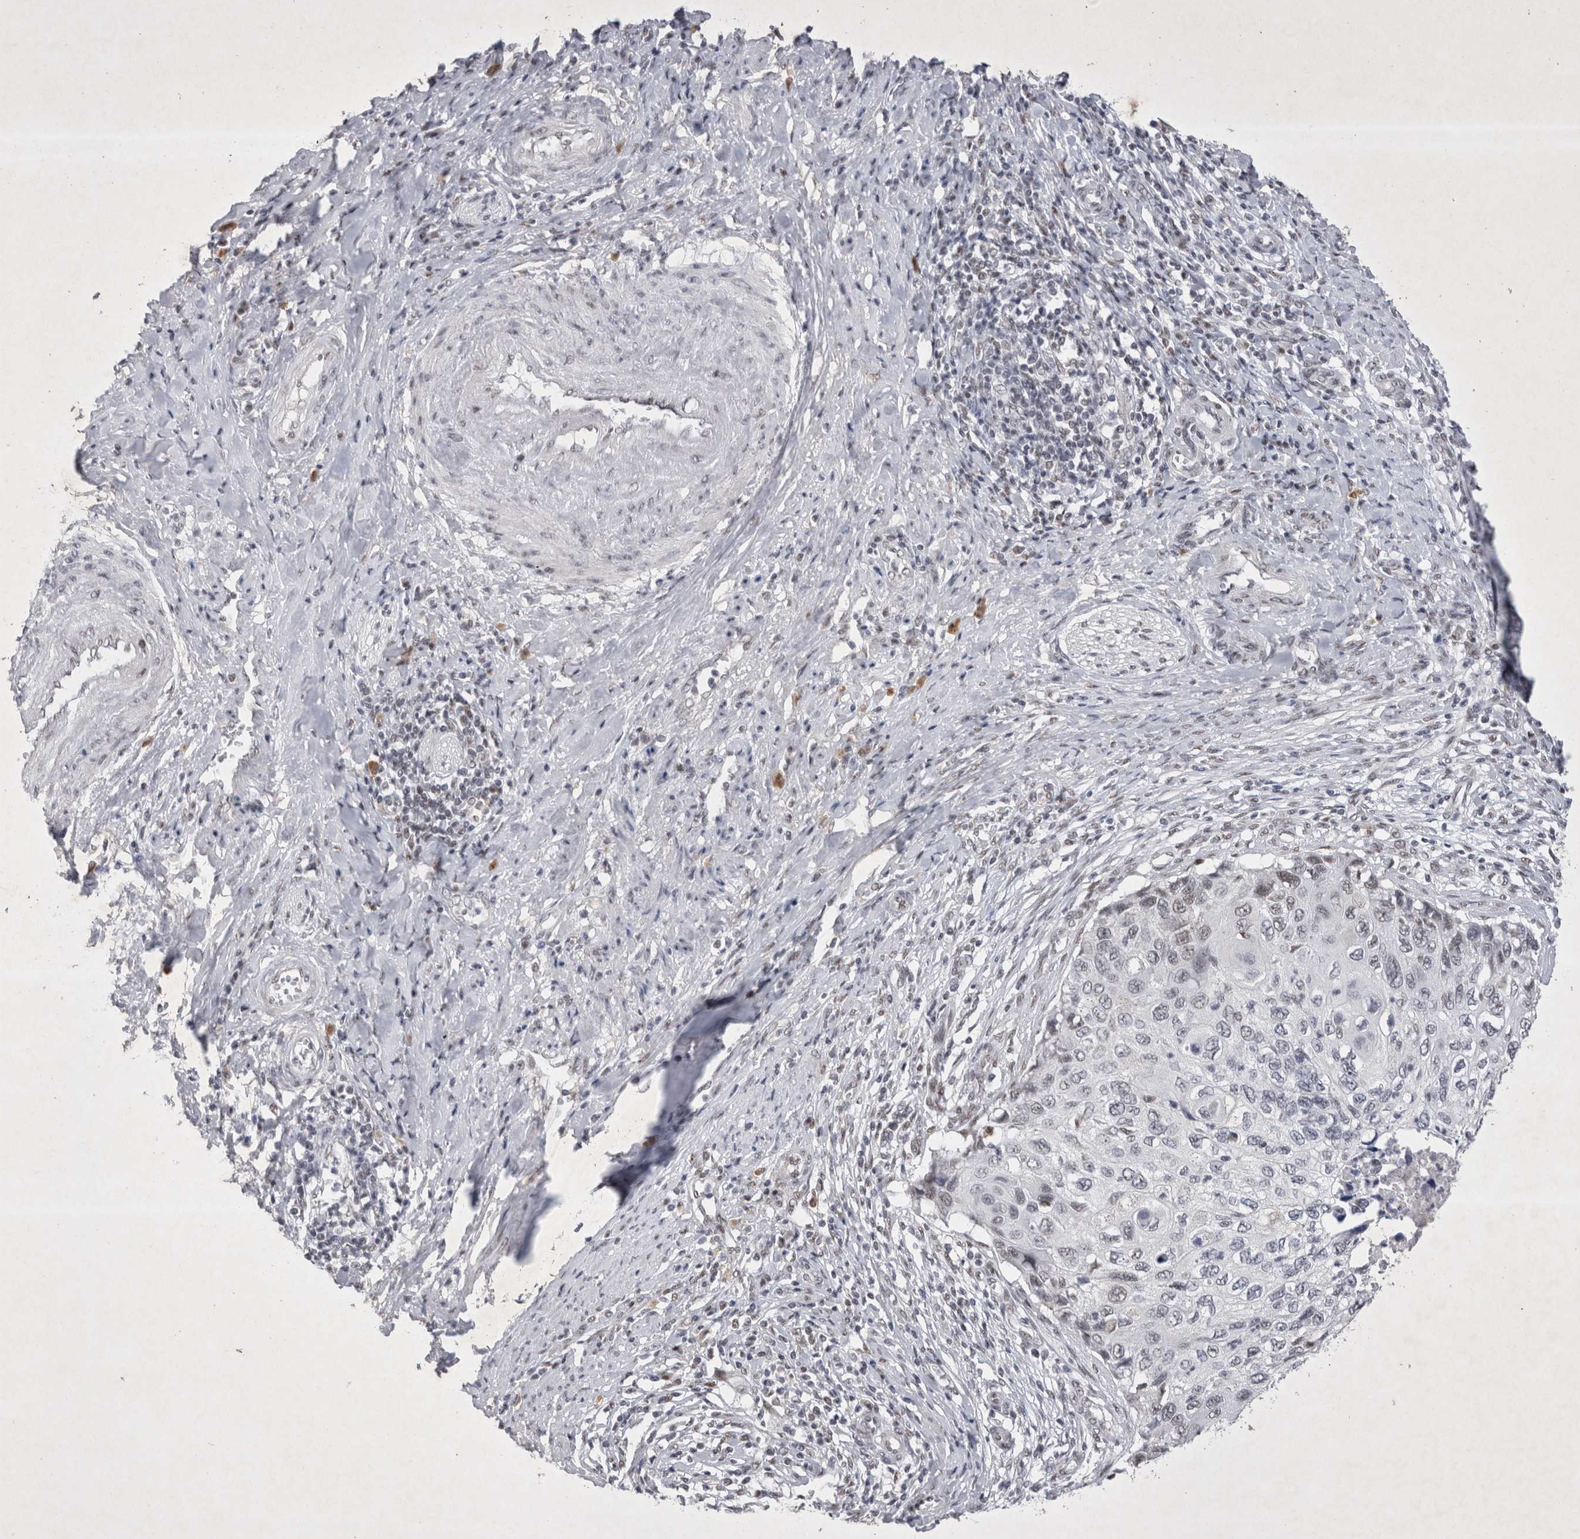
{"staining": {"intensity": "weak", "quantity": "25%-75%", "location": "nuclear"}, "tissue": "cervical cancer", "cell_type": "Tumor cells", "image_type": "cancer", "snomed": [{"axis": "morphology", "description": "Squamous cell carcinoma, NOS"}, {"axis": "topography", "description": "Cervix"}], "caption": "The image shows staining of cervical cancer (squamous cell carcinoma), revealing weak nuclear protein positivity (brown color) within tumor cells.", "gene": "RBM6", "patient": {"sex": "female", "age": 70}}